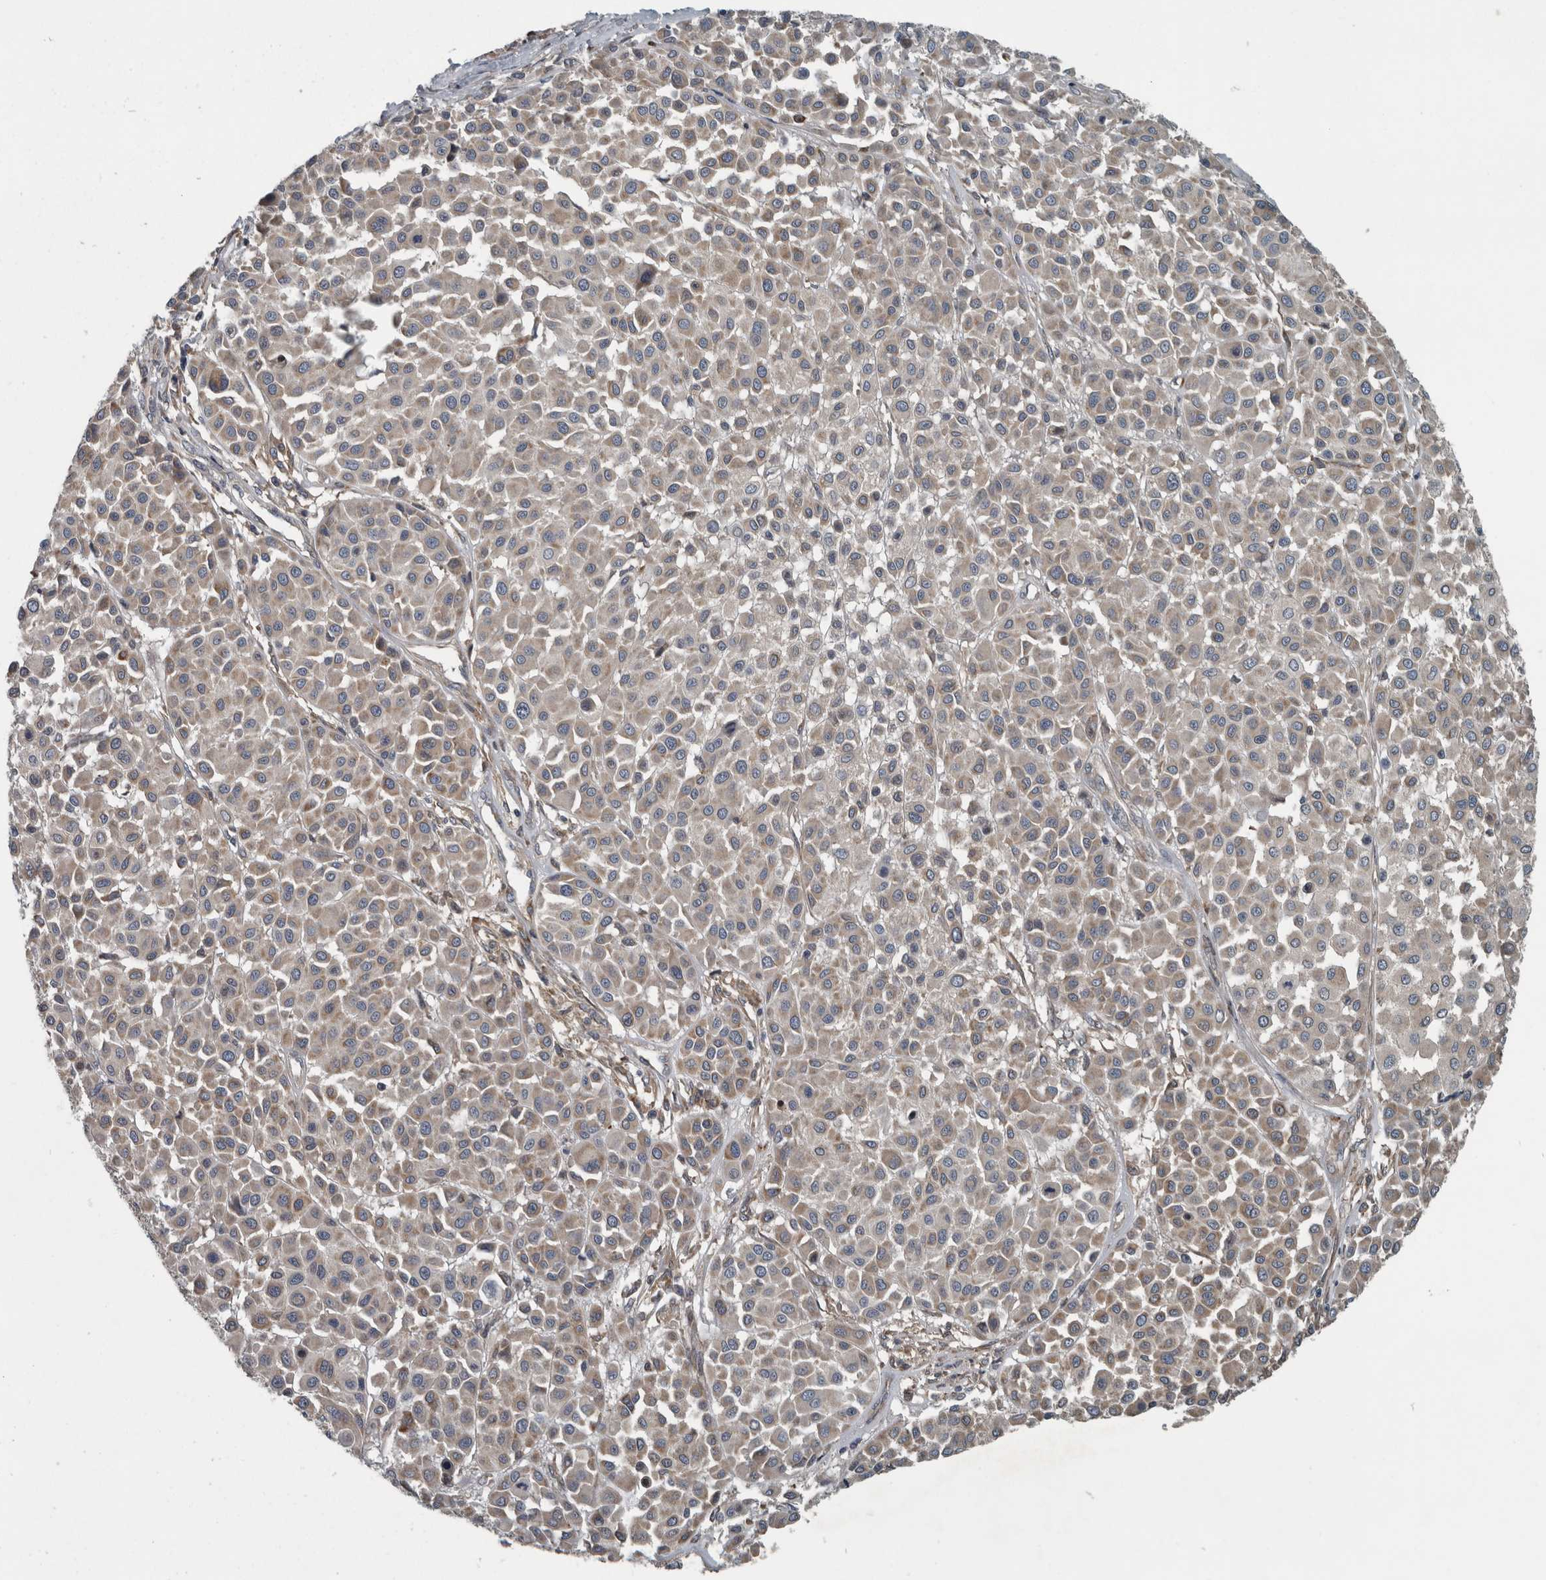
{"staining": {"intensity": "weak", "quantity": "<25%", "location": "cytoplasmic/membranous"}, "tissue": "melanoma", "cell_type": "Tumor cells", "image_type": "cancer", "snomed": [{"axis": "morphology", "description": "Malignant melanoma, Metastatic site"}, {"axis": "topography", "description": "Soft tissue"}], "caption": "Immunohistochemical staining of human malignant melanoma (metastatic site) shows no significant staining in tumor cells.", "gene": "EXOC8", "patient": {"sex": "male", "age": 41}}